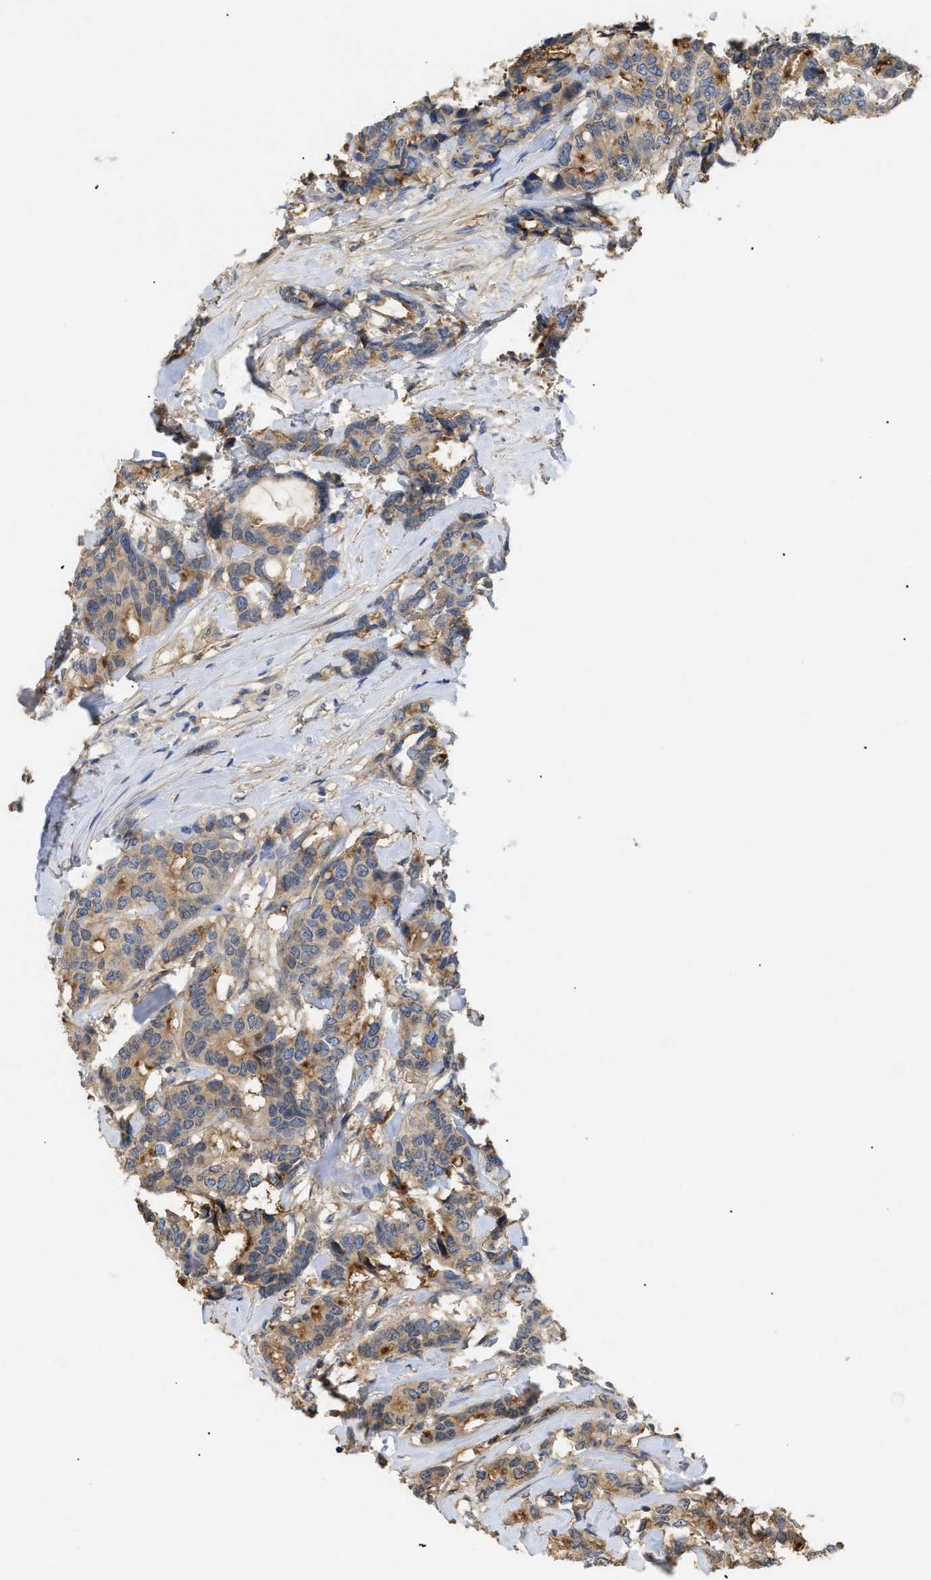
{"staining": {"intensity": "moderate", "quantity": ">75%", "location": "cytoplasmic/membranous"}, "tissue": "breast cancer", "cell_type": "Tumor cells", "image_type": "cancer", "snomed": [{"axis": "morphology", "description": "Duct carcinoma"}, {"axis": "topography", "description": "Breast"}], "caption": "Human intraductal carcinoma (breast) stained for a protein (brown) demonstrates moderate cytoplasmic/membranous positive expression in about >75% of tumor cells.", "gene": "ANXA4", "patient": {"sex": "female", "age": 87}}